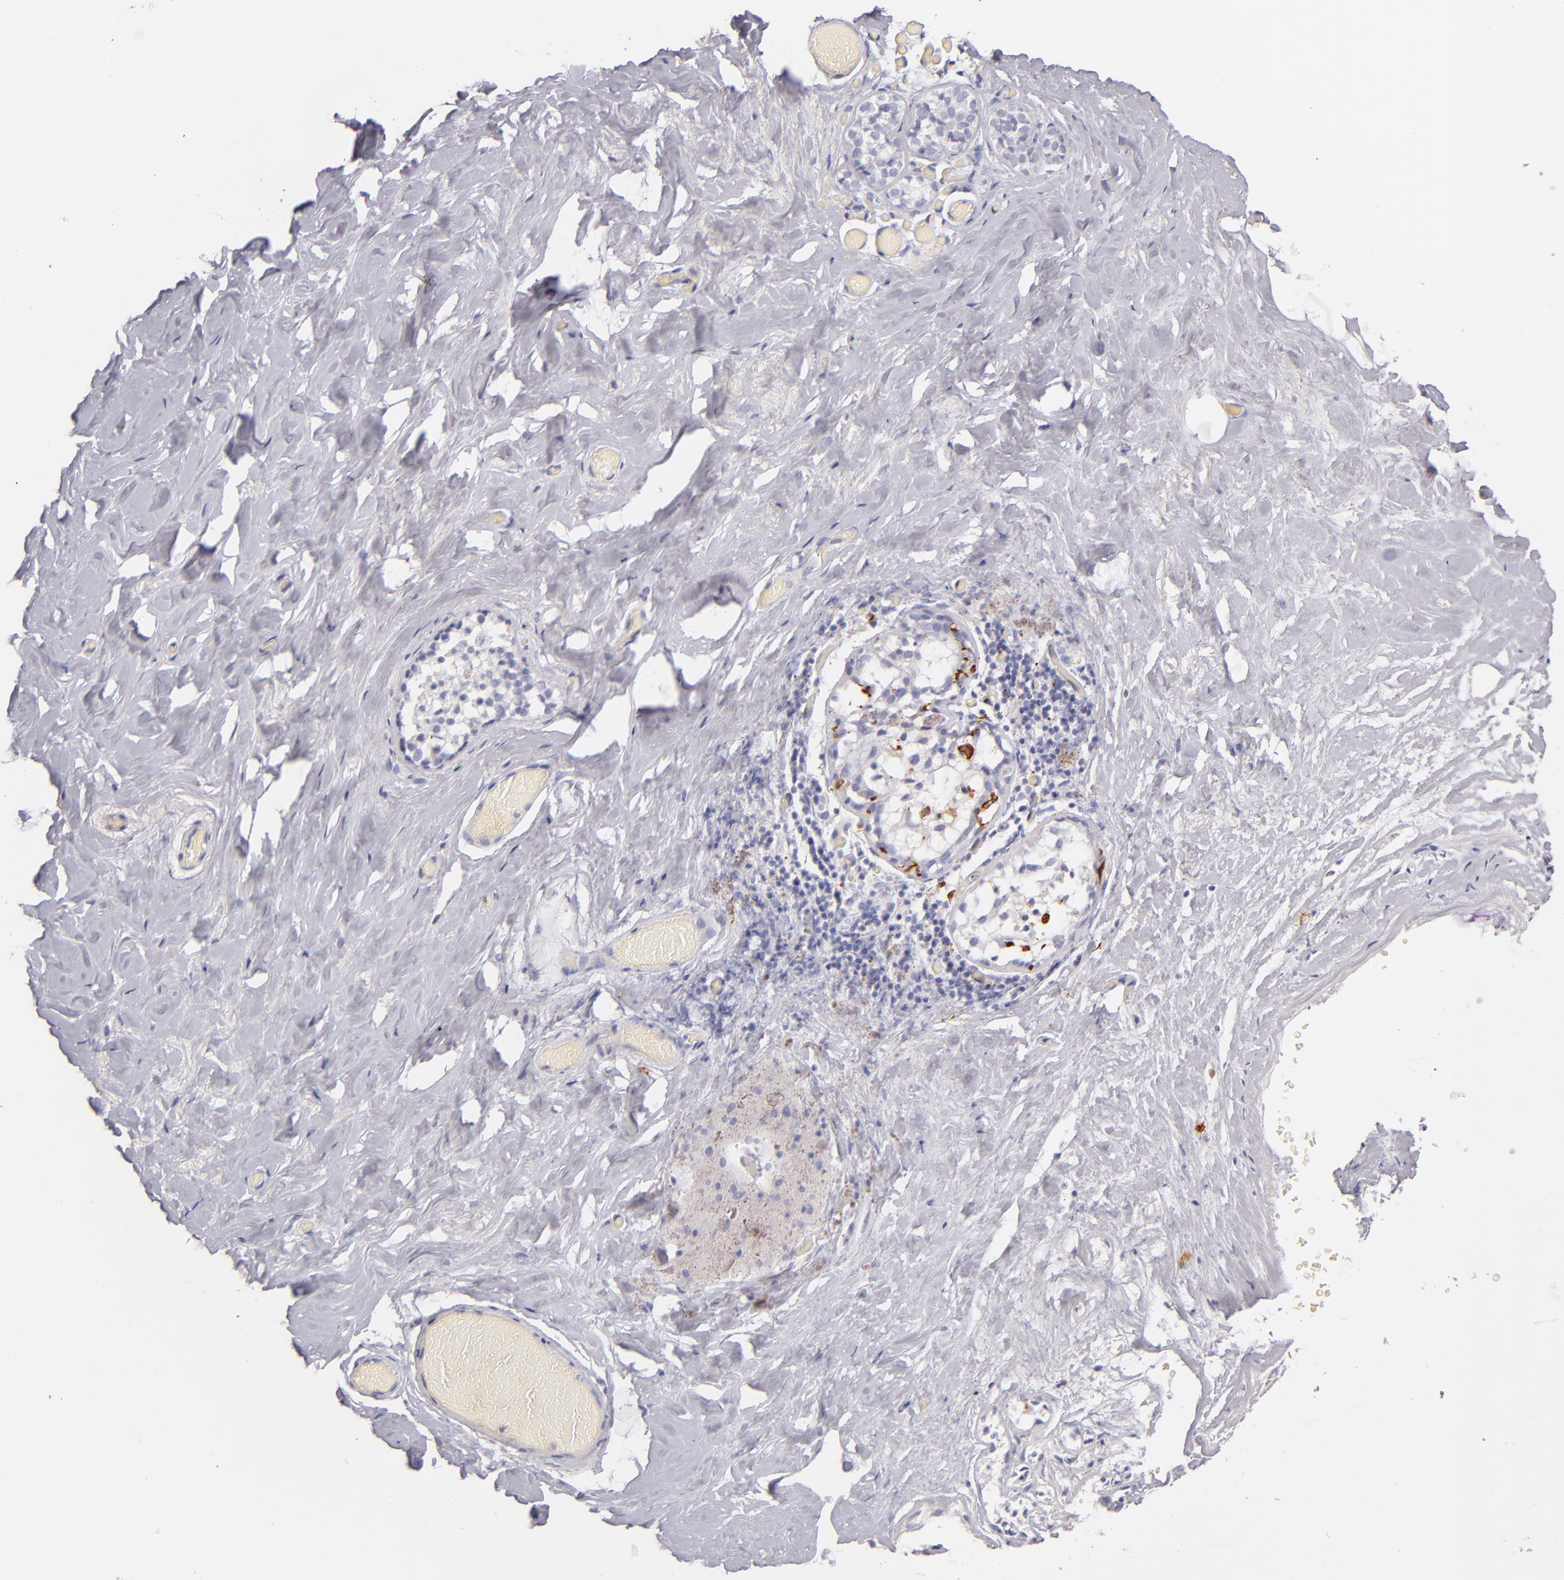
{"staining": {"intensity": "negative", "quantity": "none", "location": "none"}, "tissue": "breast", "cell_type": "Adipocytes", "image_type": "normal", "snomed": [{"axis": "morphology", "description": "Normal tissue, NOS"}, {"axis": "topography", "description": "Breast"}], "caption": "An immunohistochemistry (IHC) image of unremarkable breast is shown. There is no staining in adipocytes of breast. Nuclei are stained in blue.", "gene": "CD207", "patient": {"sex": "female", "age": 75}}